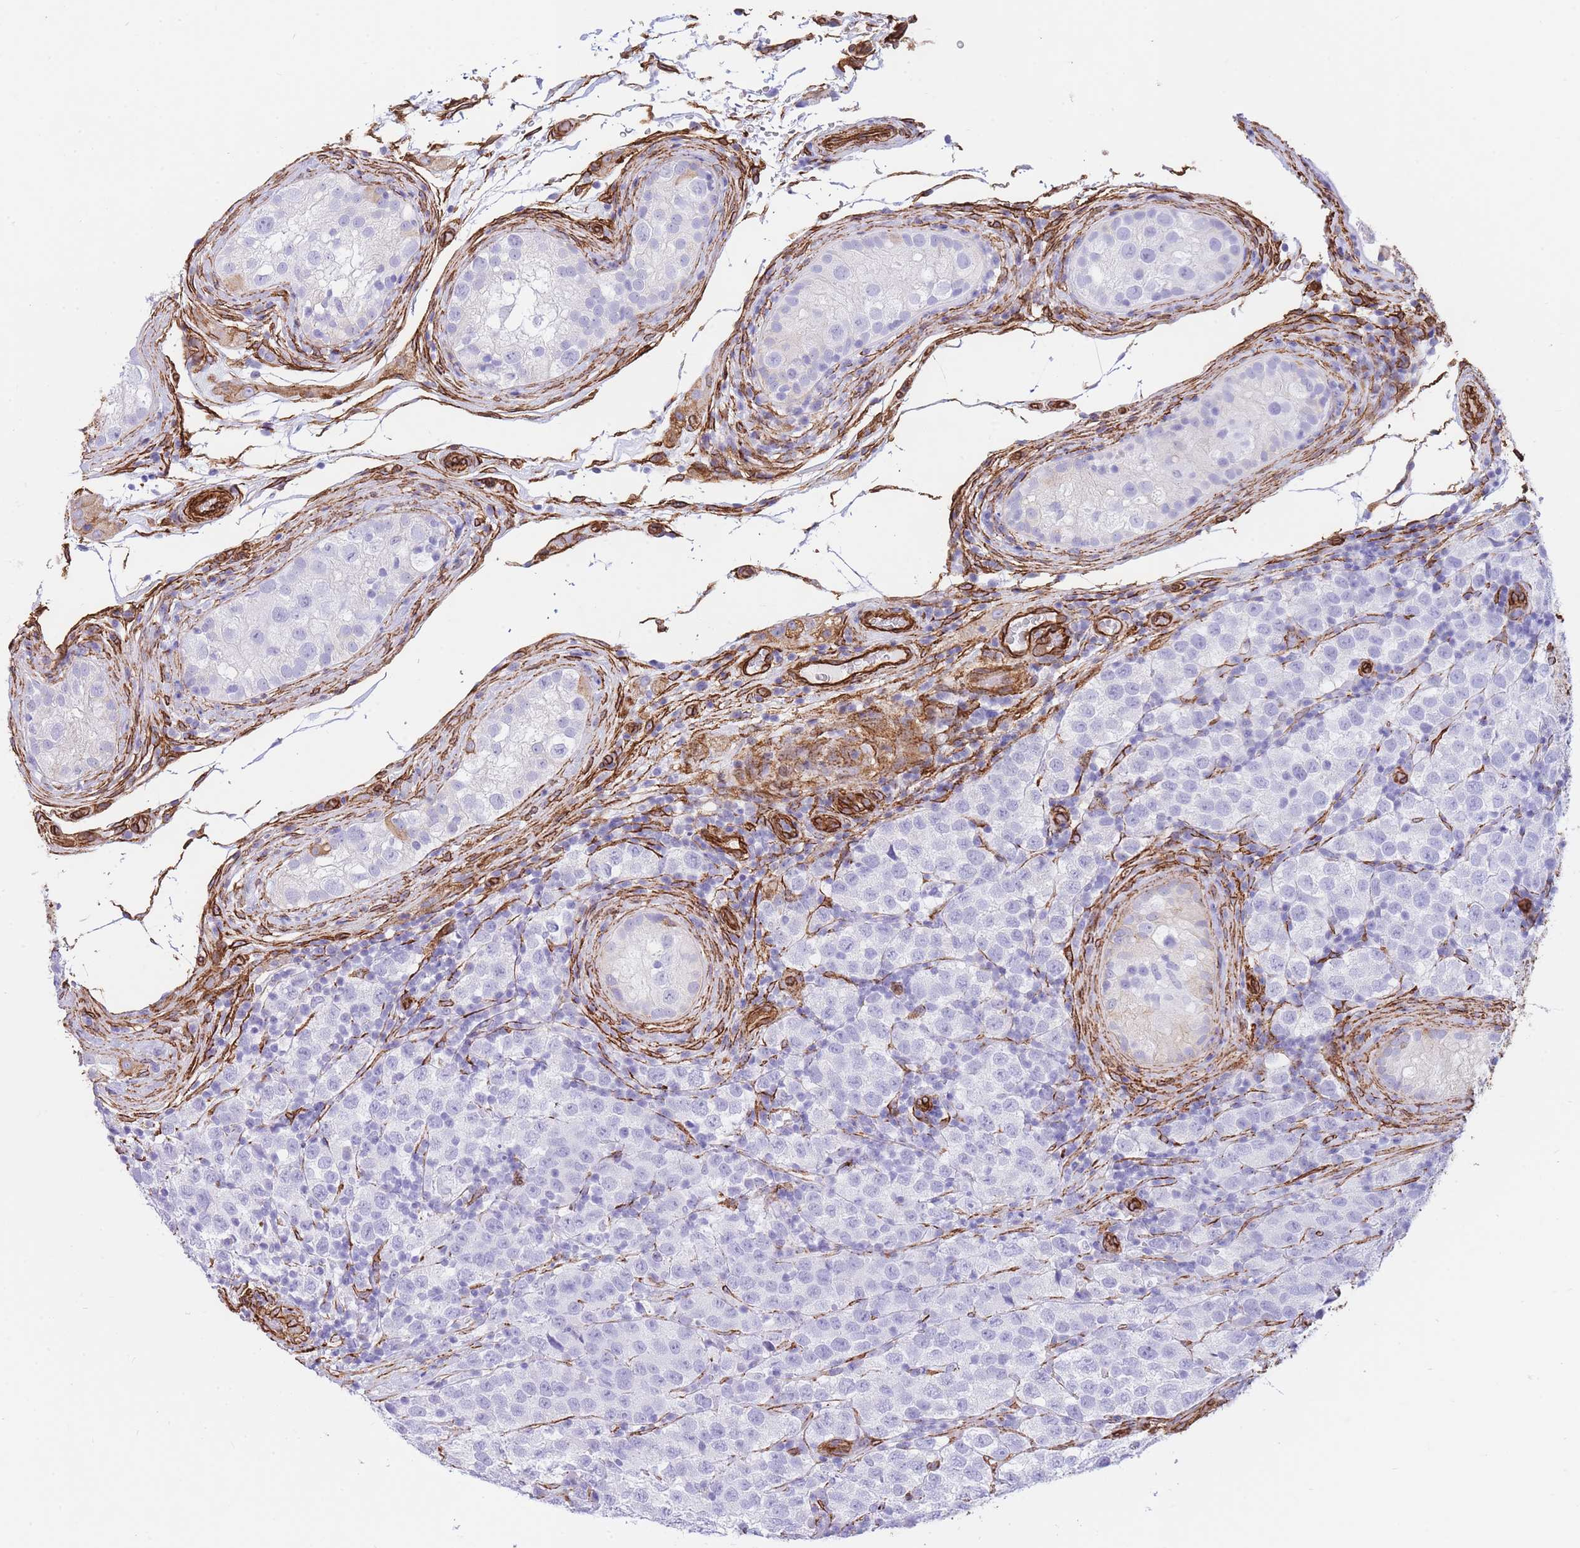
{"staining": {"intensity": "negative", "quantity": "none", "location": "none"}, "tissue": "testis cancer", "cell_type": "Tumor cells", "image_type": "cancer", "snomed": [{"axis": "morphology", "description": "Seminoma, NOS"}, {"axis": "topography", "description": "Testis"}], "caption": "An image of human testis seminoma is negative for staining in tumor cells.", "gene": "CAVIN1", "patient": {"sex": "male", "age": 34}}